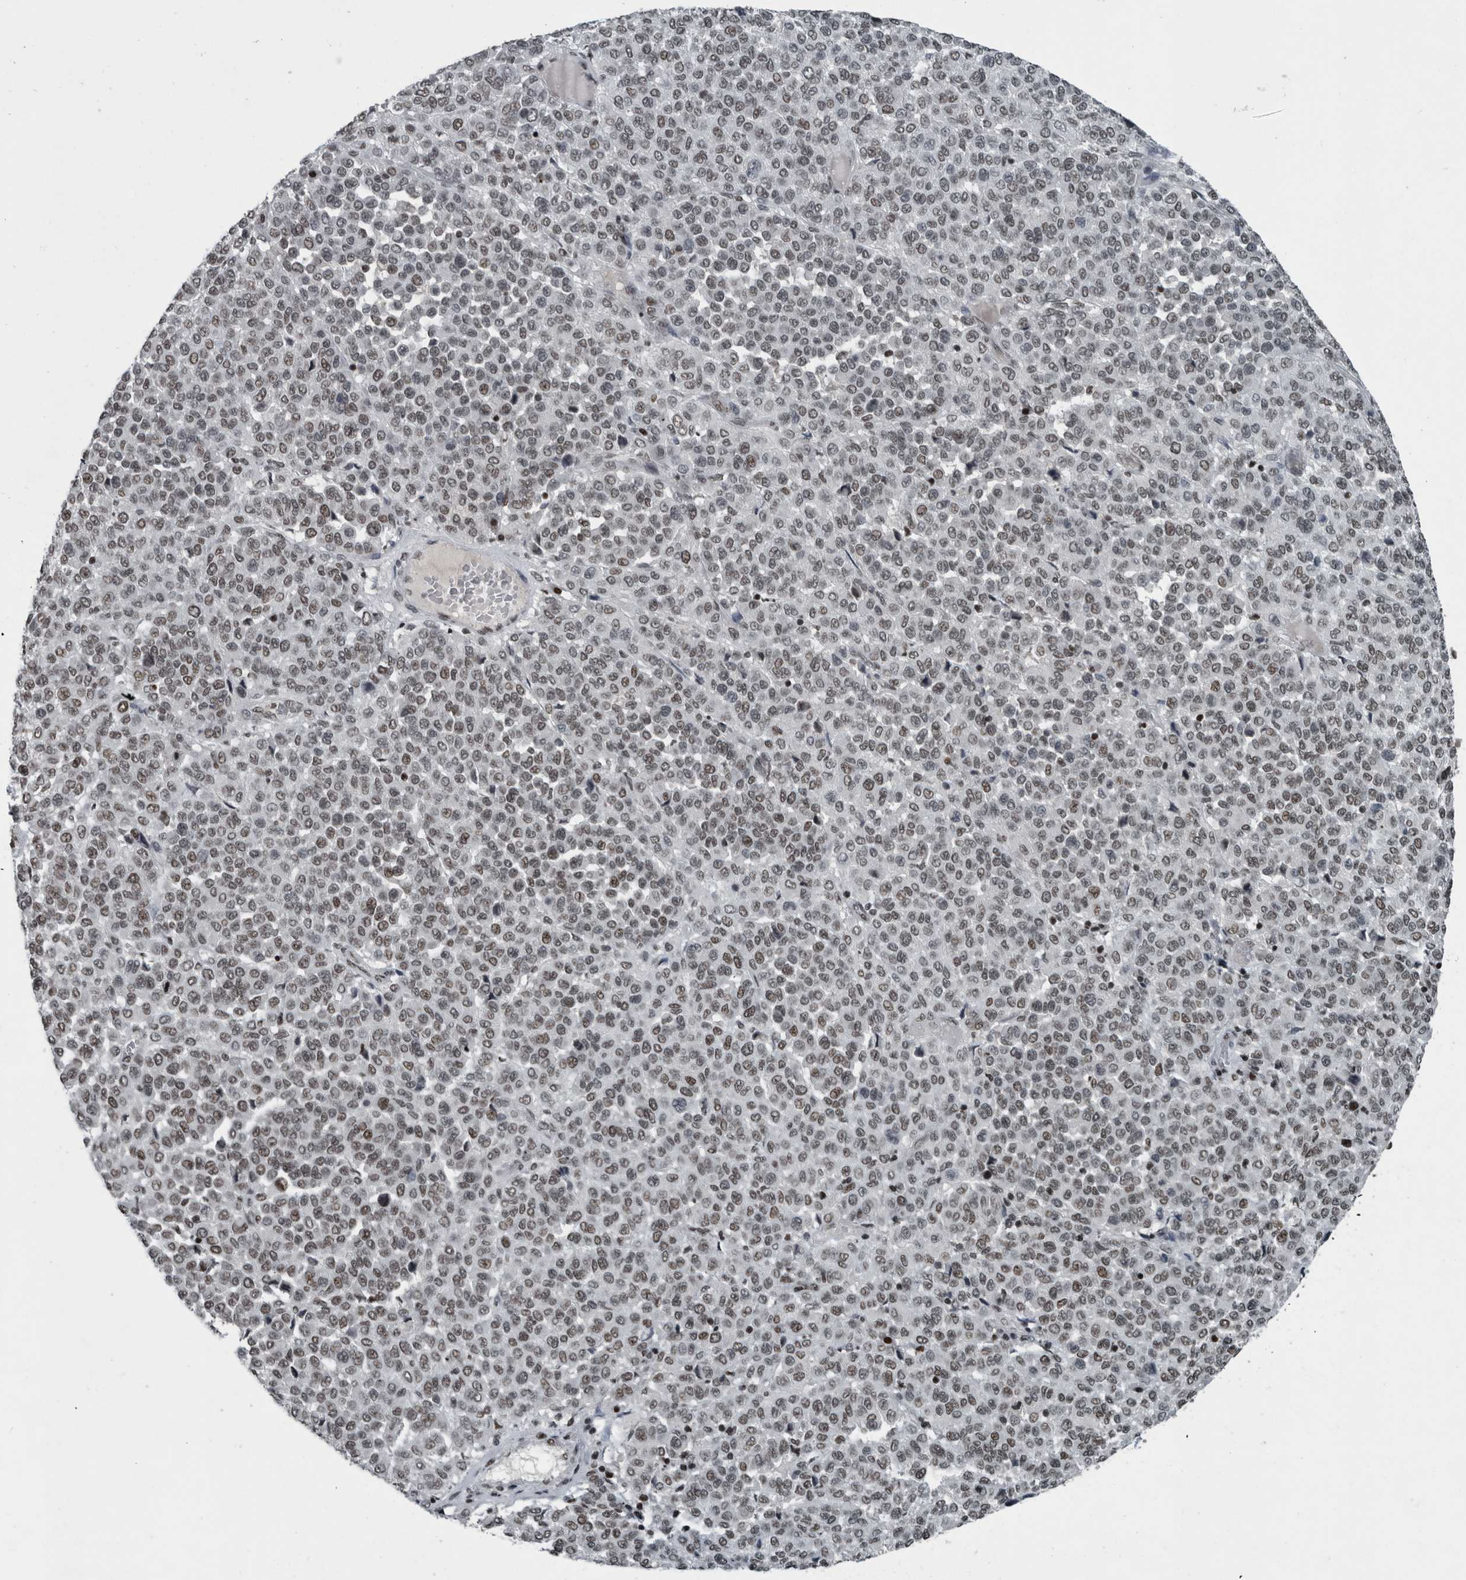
{"staining": {"intensity": "weak", "quantity": ">75%", "location": "nuclear"}, "tissue": "melanoma", "cell_type": "Tumor cells", "image_type": "cancer", "snomed": [{"axis": "morphology", "description": "Malignant melanoma, Metastatic site"}, {"axis": "topography", "description": "Pancreas"}], "caption": "A high-resolution image shows immunohistochemistry (IHC) staining of melanoma, which shows weak nuclear expression in approximately >75% of tumor cells.", "gene": "UNC50", "patient": {"sex": "female", "age": 30}}